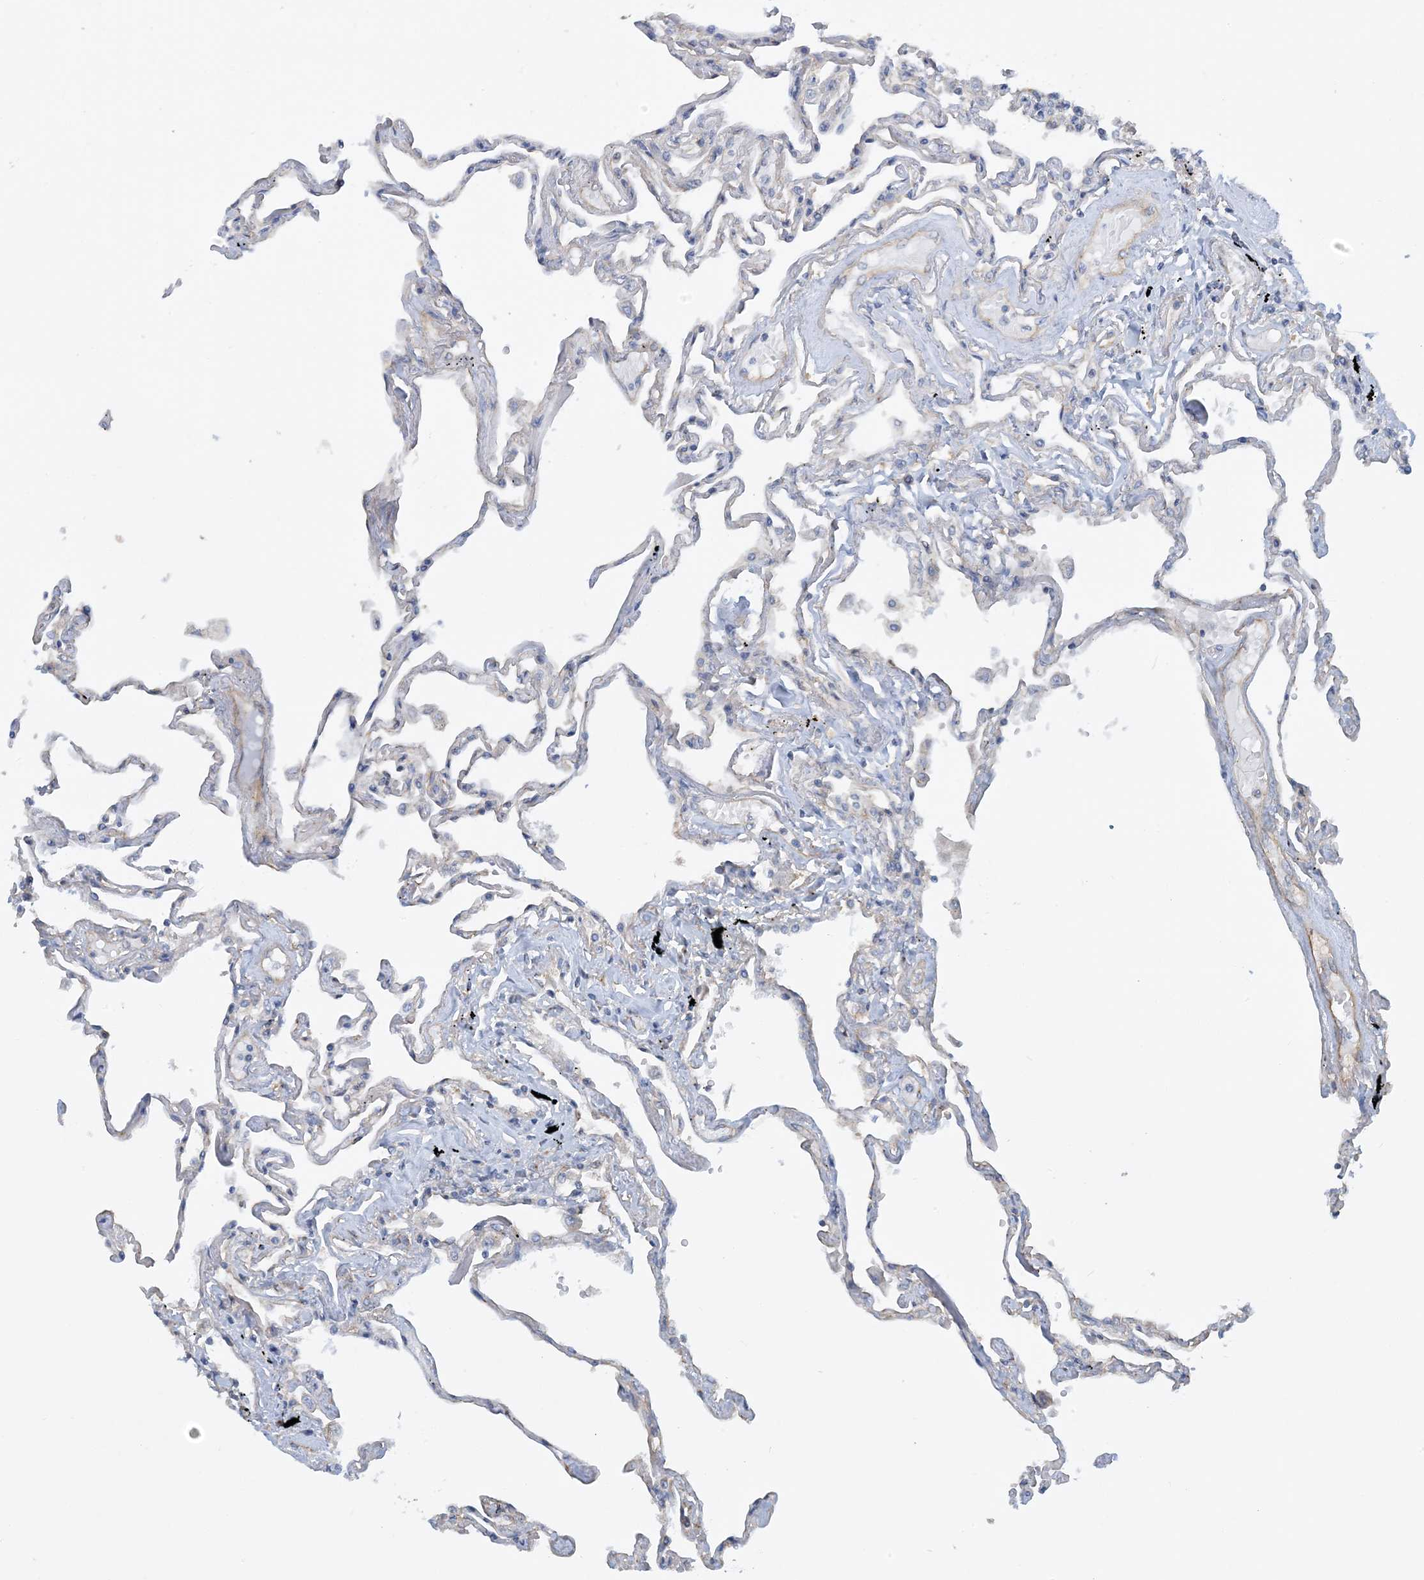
{"staining": {"intensity": "weak", "quantity": "<25%", "location": "cytoplasmic/membranous"}, "tissue": "lung", "cell_type": "Alveolar cells", "image_type": "normal", "snomed": [{"axis": "morphology", "description": "Normal tissue, NOS"}, {"axis": "topography", "description": "Lung"}], "caption": "A histopathology image of lung stained for a protein reveals no brown staining in alveolar cells. The staining is performed using DAB brown chromogen with nuclei counter-stained in using hematoxylin.", "gene": "SIDT1", "patient": {"sex": "female", "age": 67}}